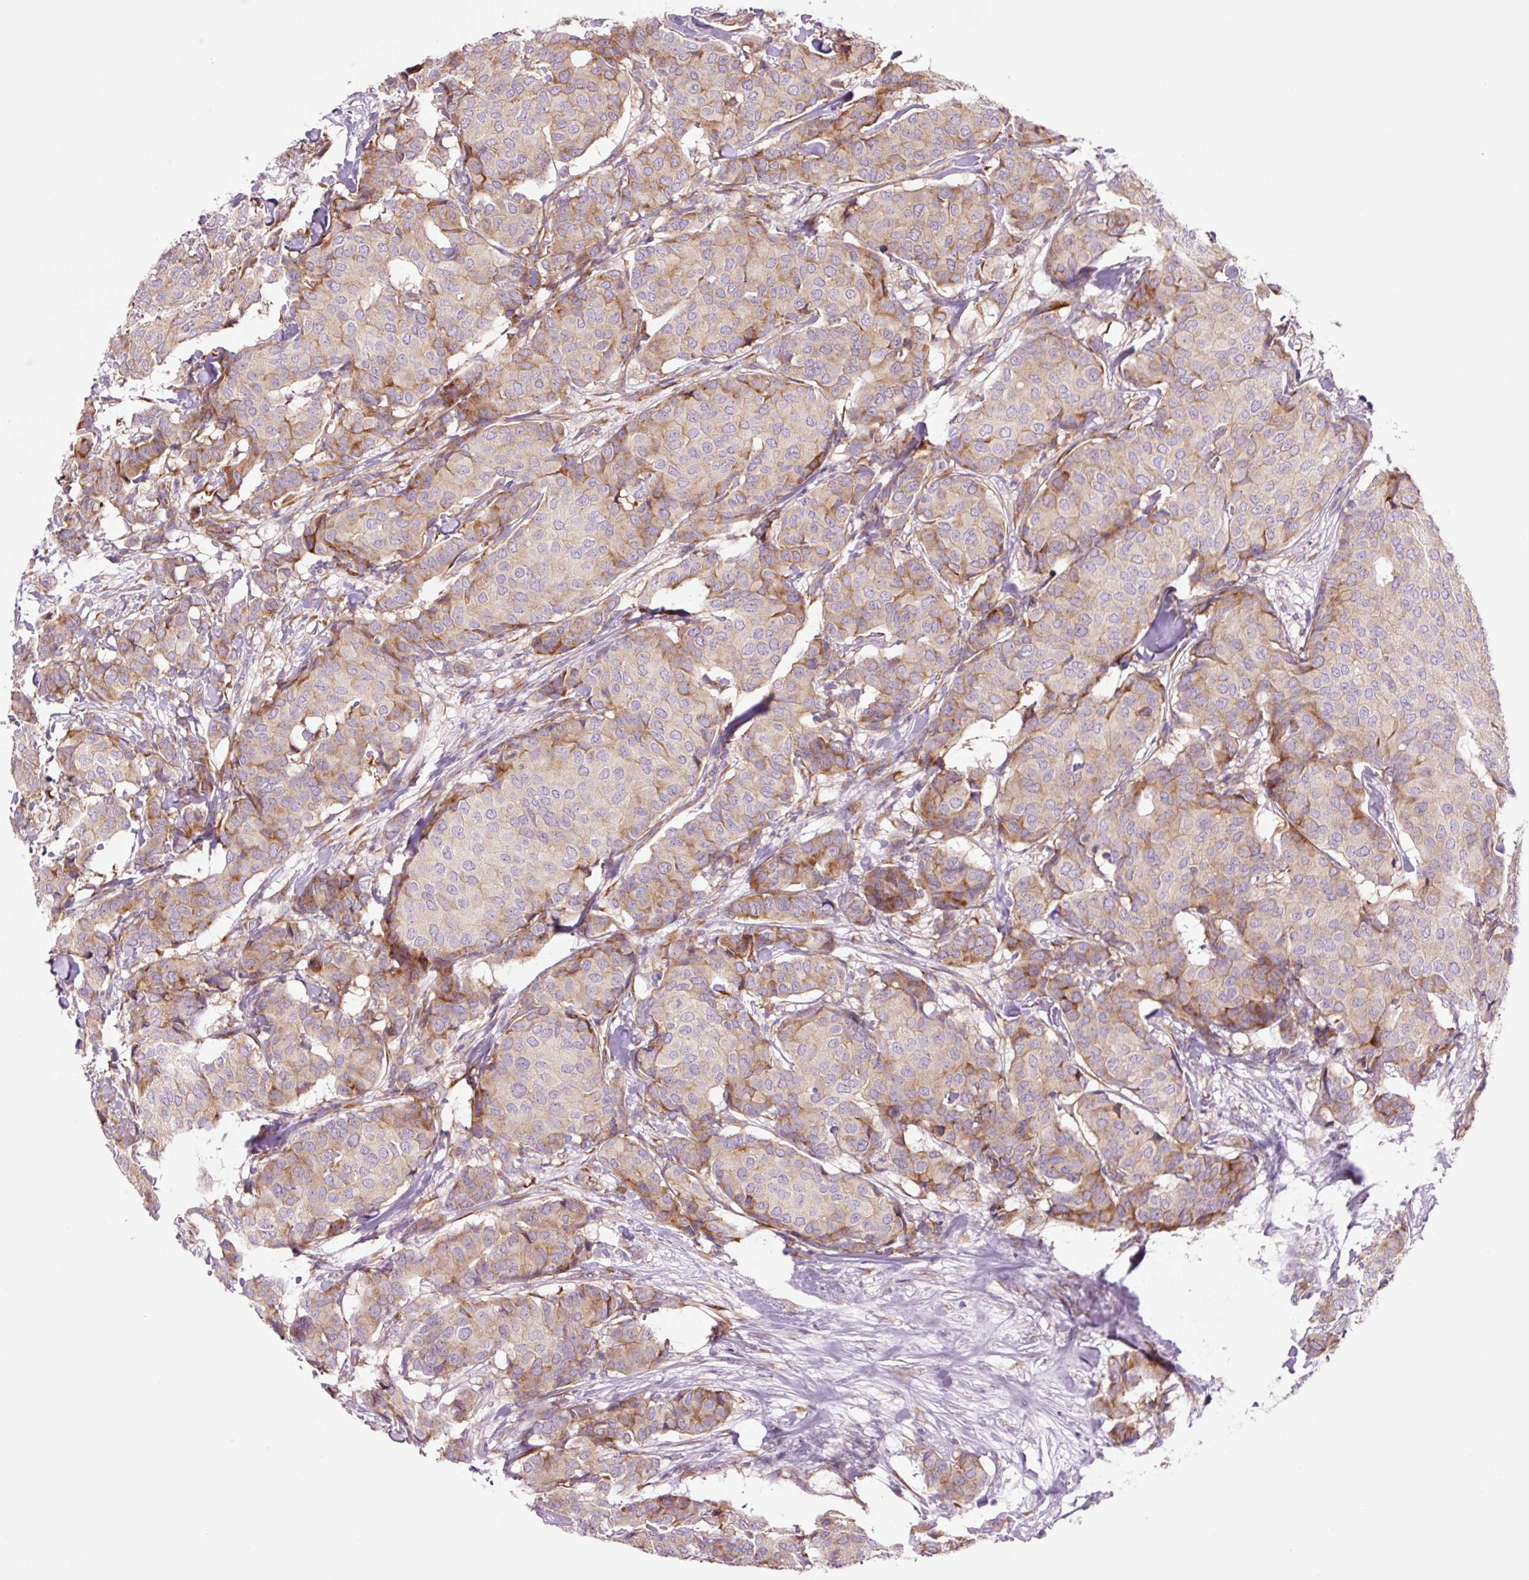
{"staining": {"intensity": "weak", "quantity": "25%-75%", "location": "cytoplasmic/membranous"}, "tissue": "breast cancer", "cell_type": "Tumor cells", "image_type": "cancer", "snomed": [{"axis": "morphology", "description": "Duct carcinoma"}, {"axis": "topography", "description": "Breast"}], "caption": "Immunohistochemical staining of human breast infiltrating ductal carcinoma shows low levels of weak cytoplasmic/membranous protein positivity in approximately 25%-75% of tumor cells.", "gene": "RPL41", "patient": {"sex": "female", "age": 75}}